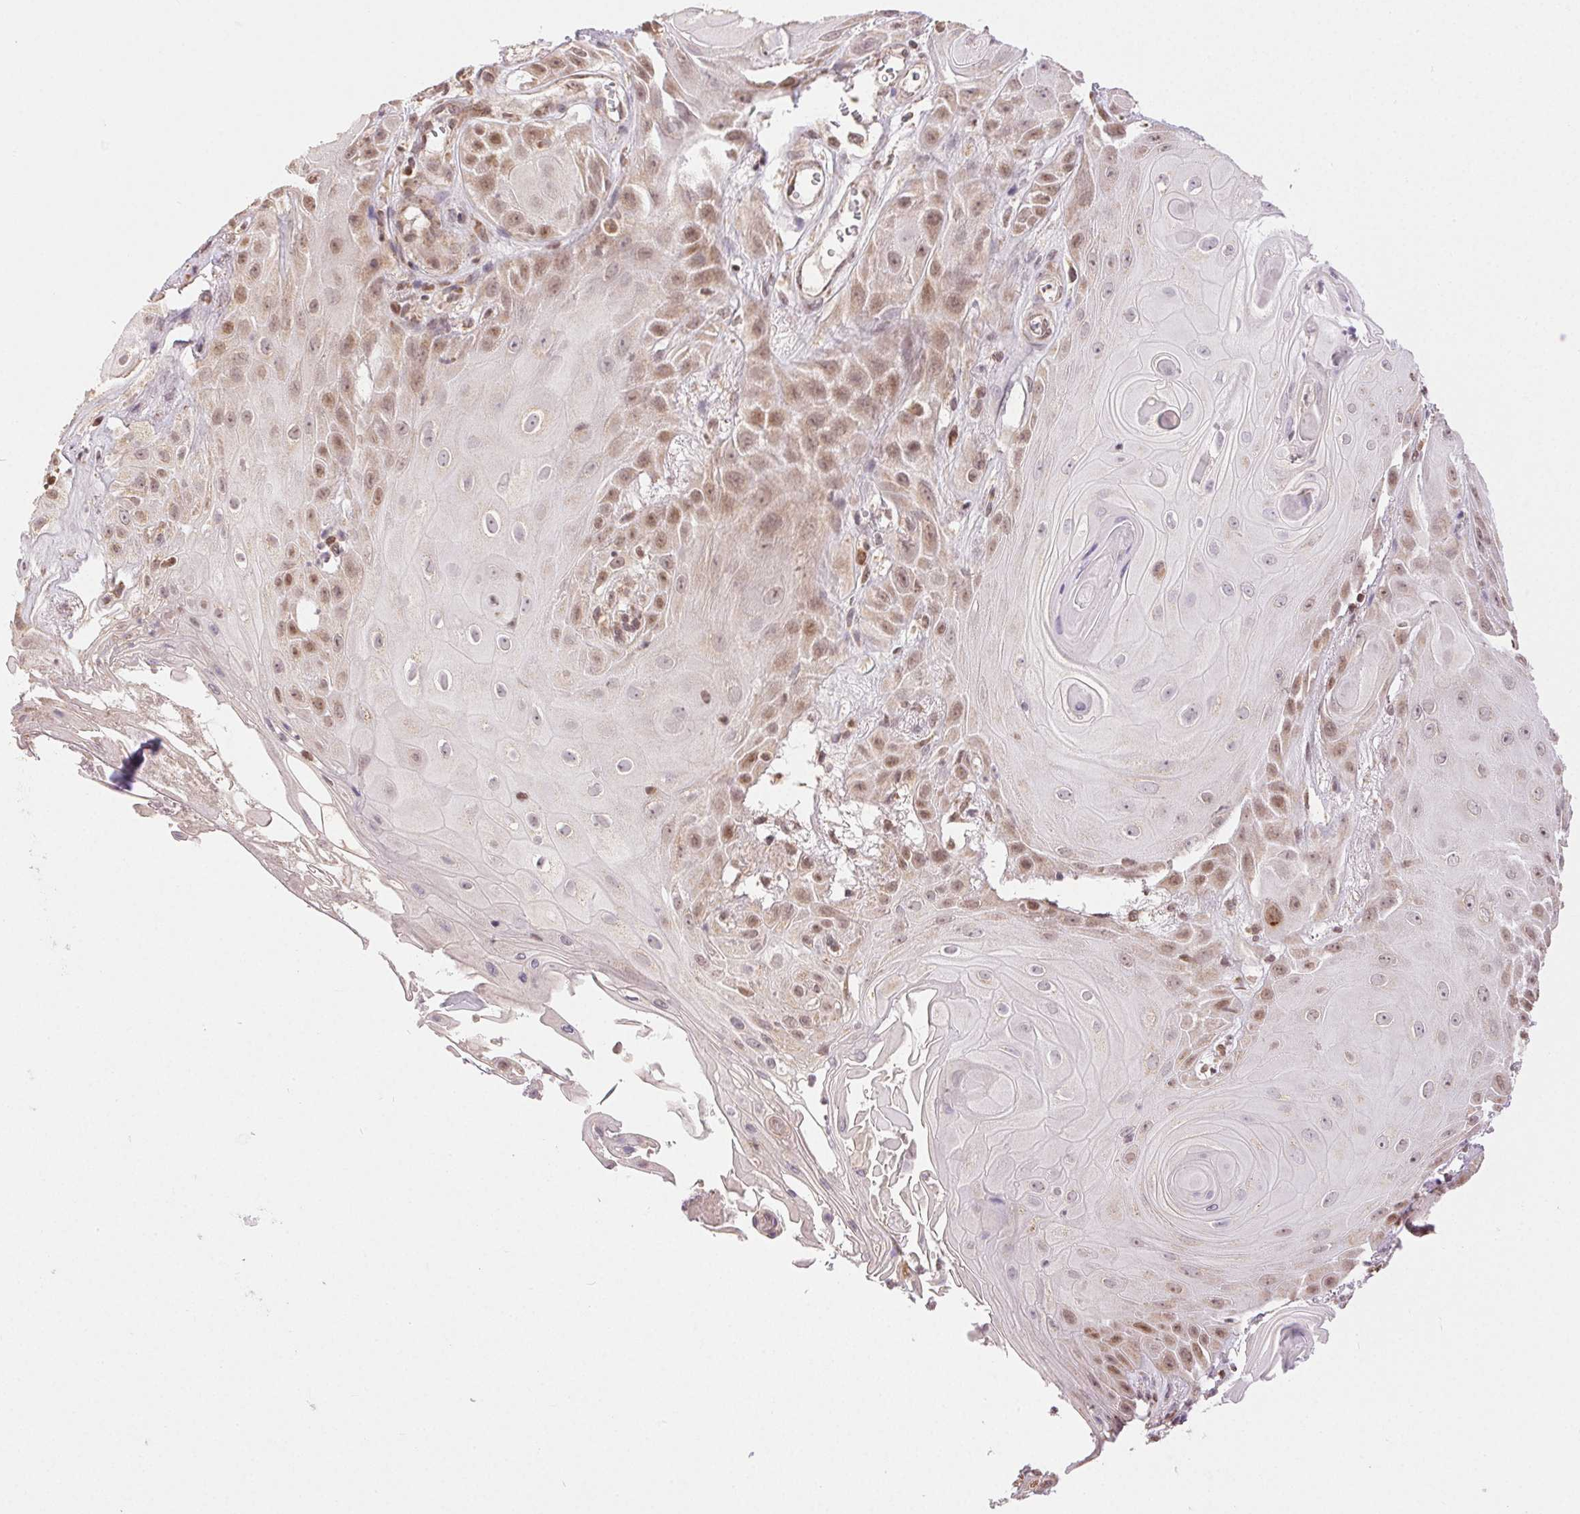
{"staining": {"intensity": "weak", "quantity": ">75%", "location": "nuclear"}, "tissue": "skin cancer", "cell_type": "Tumor cells", "image_type": "cancer", "snomed": [{"axis": "morphology", "description": "Squamous cell carcinoma, NOS"}, {"axis": "topography", "description": "Skin"}], "caption": "Tumor cells show weak nuclear positivity in approximately >75% of cells in skin cancer (squamous cell carcinoma).", "gene": "PIWIL4", "patient": {"sex": "male", "age": 62}}